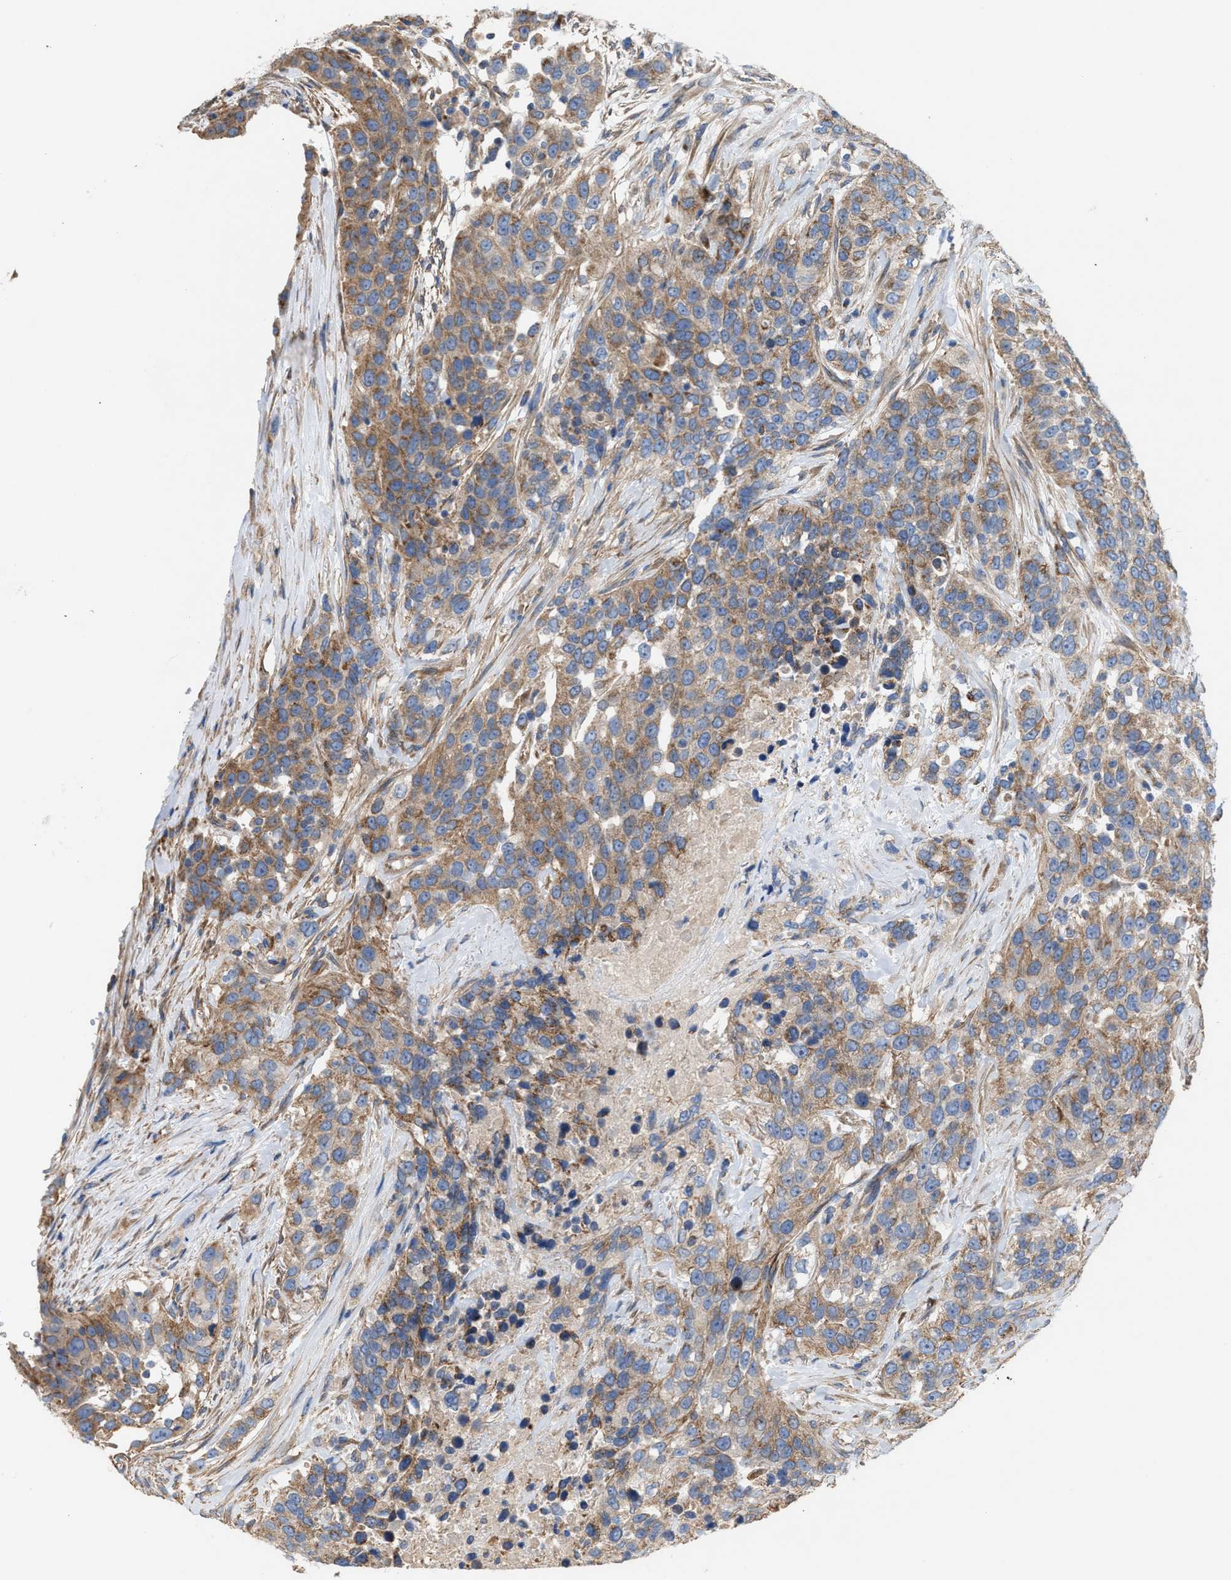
{"staining": {"intensity": "moderate", "quantity": ">75%", "location": "cytoplasmic/membranous"}, "tissue": "urothelial cancer", "cell_type": "Tumor cells", "image_type": "cancer", "snomed": [{"axis": "morphology", "description": "Urothelial carcinoma, High grade"}, {"axis": "topography", "description": "Urinary bladder"}], "caption": "This is an image of IHC staining of high-grade urothelial carcinoma, which shows moderate expression in the cytoplasmic/membranous of tumor cells.", "gene": "OXSM", "patient": {"sex": "female", "age": 80}}